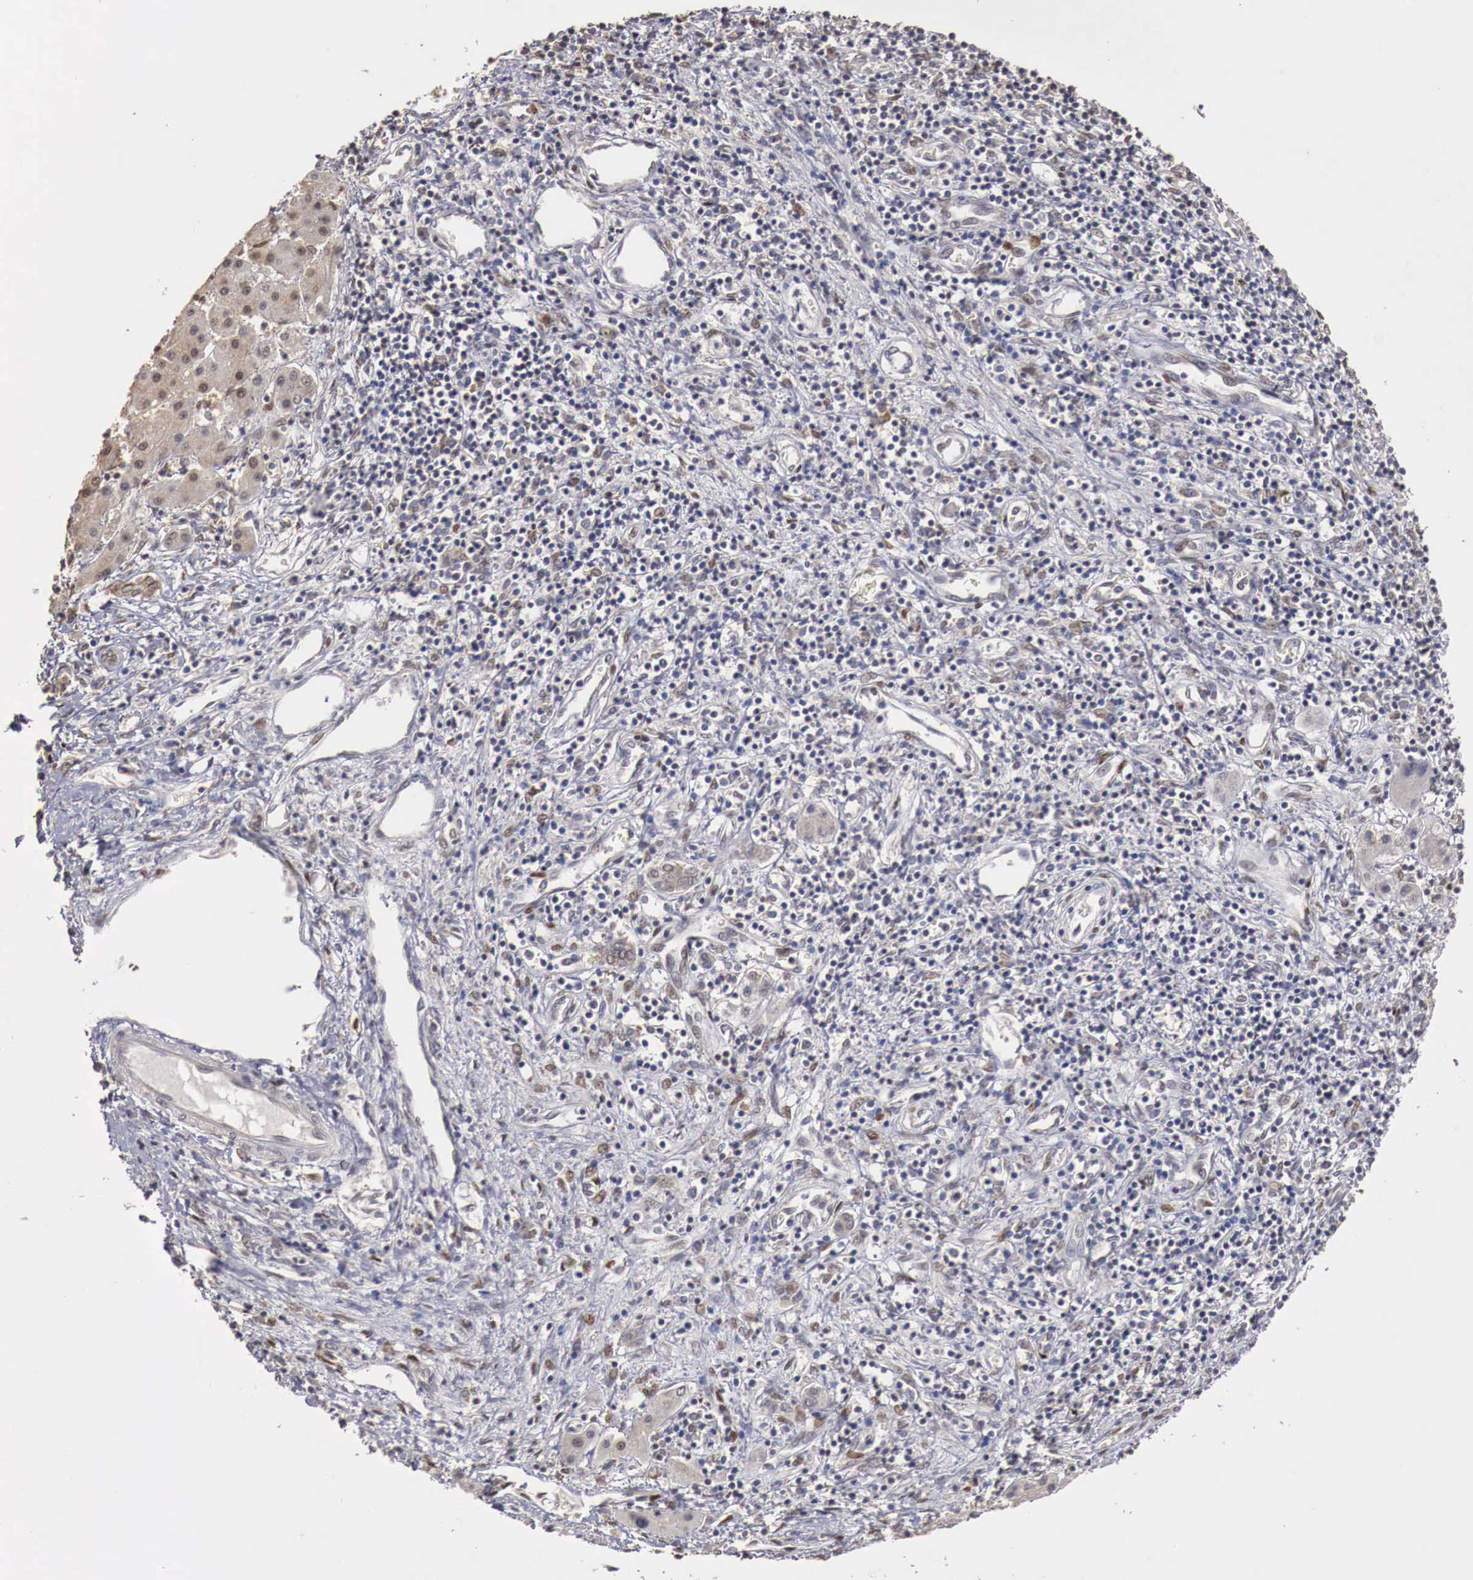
{"staining": {"intensity": "weak", "quantity": "25%-75%", "location": "cytoplasmic/membranous"}, "tissue": "liver cancer", "cell_type": "Tumor cells", "image_type": "cancer", "snomed": [{"axis": "morphology", "description": "Carcinoma, Hepatocellular, NOS"}, {"axis": "topography", "description": "Liver"}], "caption": "An immunohistochemistry (IHC) histopathology image of tumor tissue is shown. Protein staining in brown highlights weak cytoplasmic/membranous positivity in liver cancer (hepatocellular carcinoma) within tumor cells. (brown staining indicates protein expression, while blue staining denotes nuclei).", "gene": "KHDRBS2", "patient": {"sex": "male", "age": 24}}